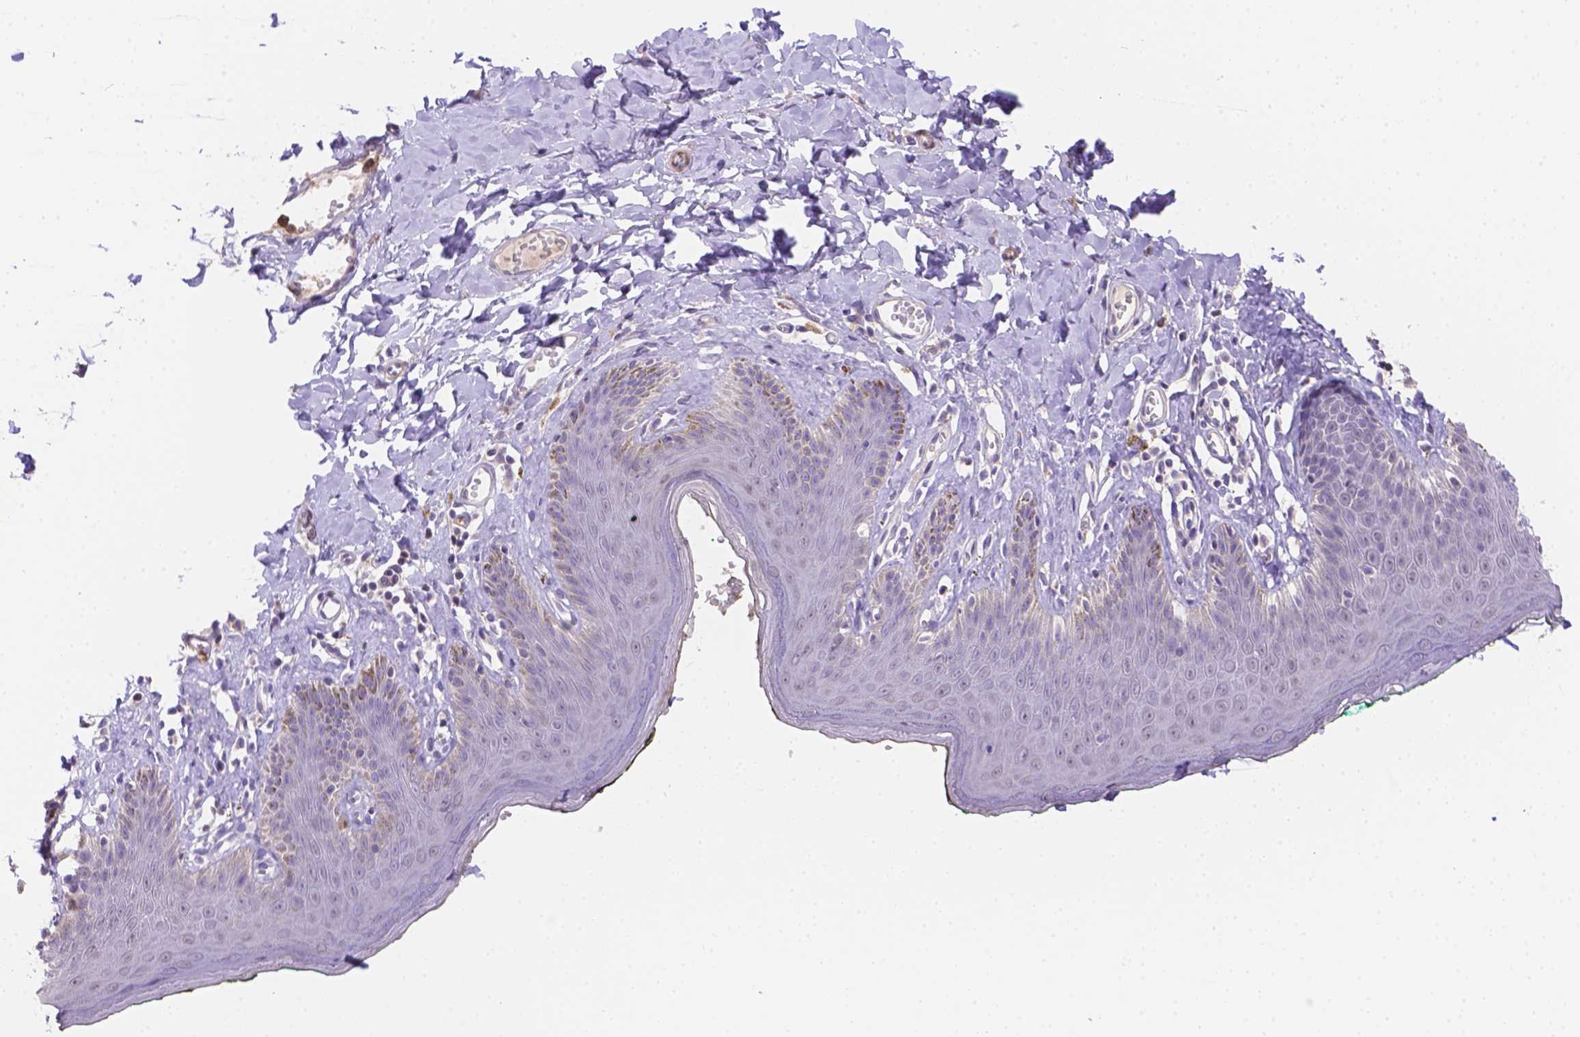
{"staining": {"intensity": "negative", "quantity": "none", "location": "none"}, "tissue": "skin", "cell_type": "Epidermal cells", "image_type": "normal", "snomed": [{"axis": "morphology", "description": "Normal tissue, NOS"}, {"axis": "topography", "description": "Vulva"}, {"axis": "topography", "description": "Peripheral nerve tissue"}], "caption": "The micrograph exhibits no staining of epidermal cells in normal skin. (Stains: DAB (3,3'-diaminobenzidine) IHC with hematoxylin counter stain, Microscopy: brightfield microscopy at high magnification).", "gene": "NXPE2", "patient": {"sex": "female", "age": 66}}